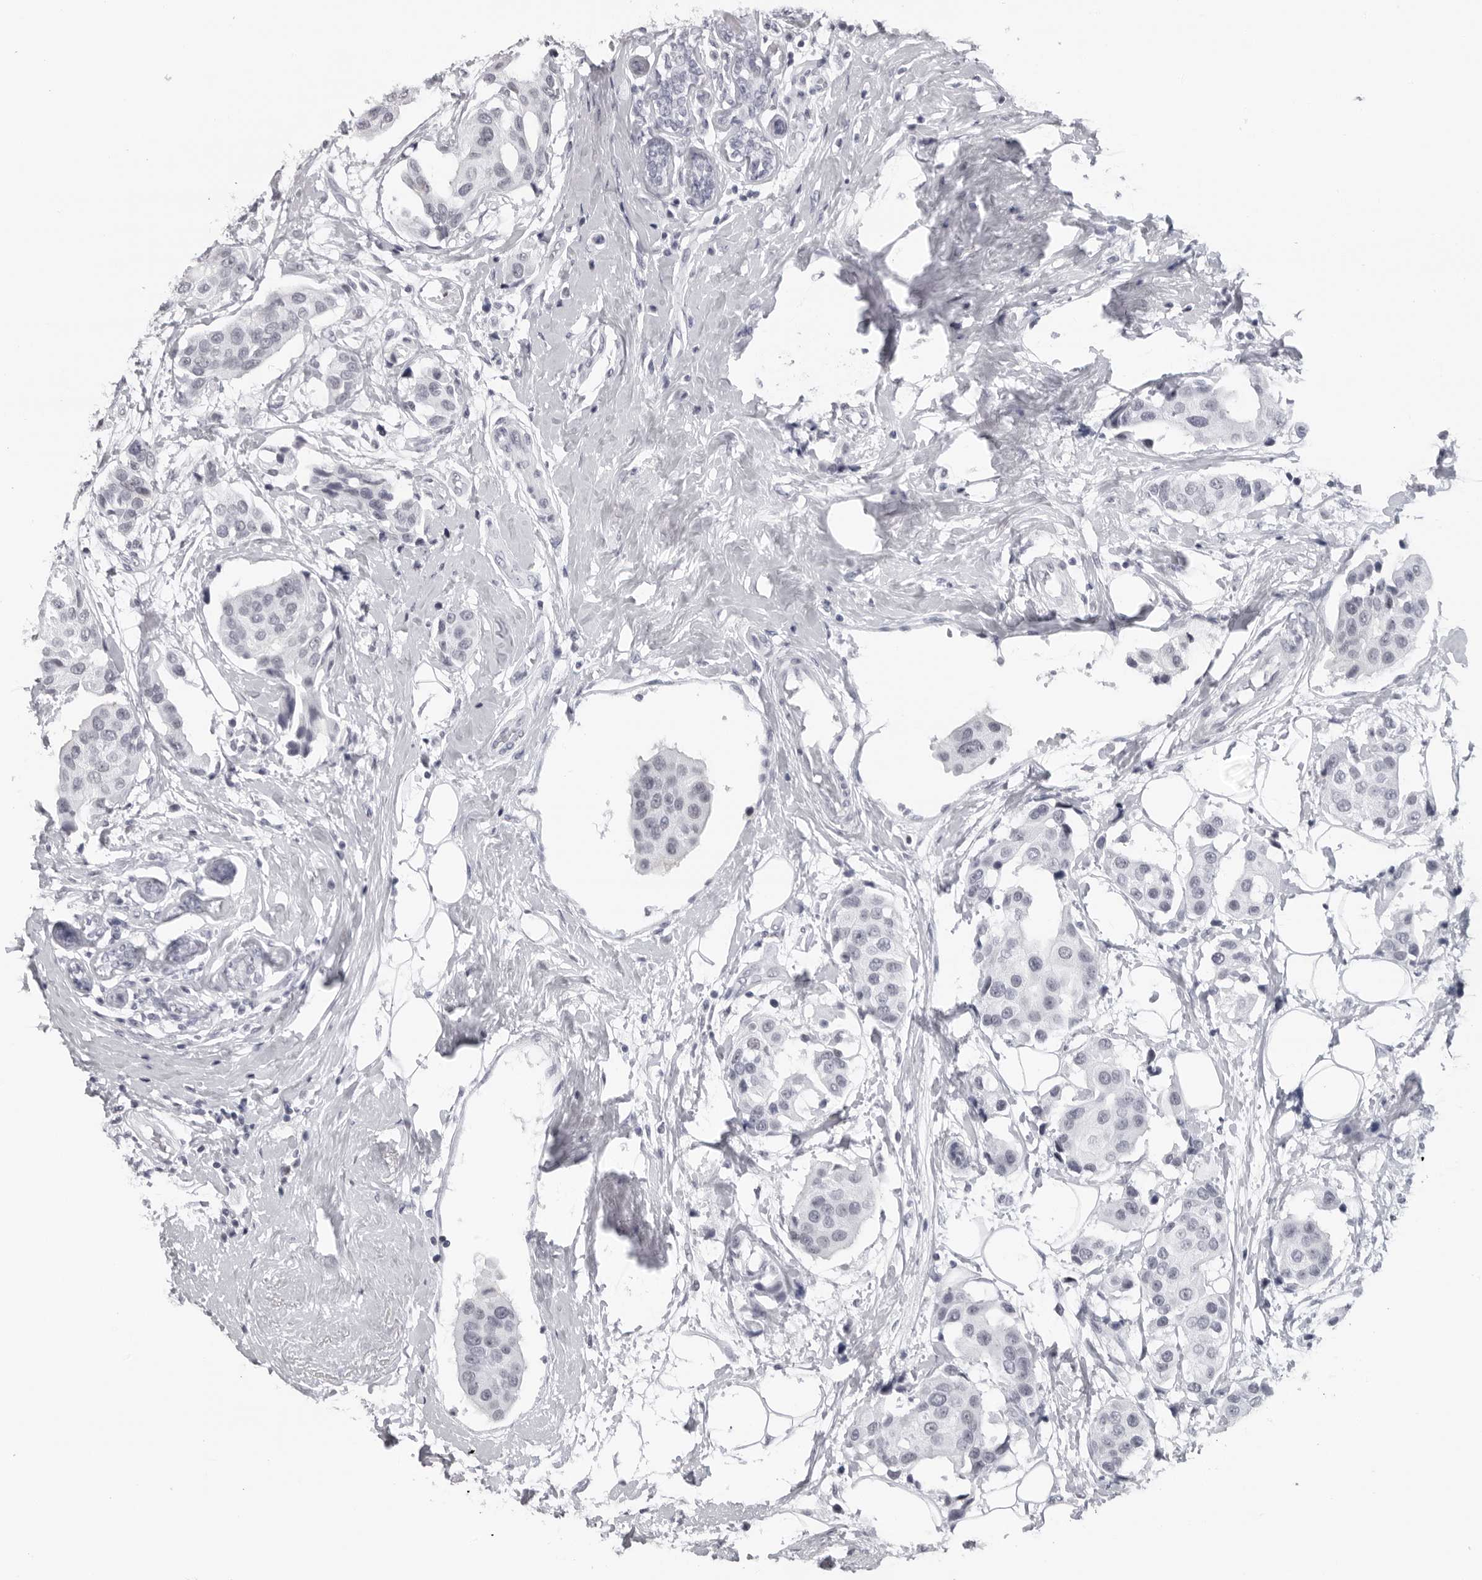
{"staining": {"intensity": "negative", "quantity": "none", "location": "none"}, "tissue": "breast cancer", "cell_type": "Tumor cells", "image_type": "cancer", "snomed": [{"axis": "morphology", "description": "Normal tissue, NOS"}, {"axis": "morphology", "description": "Duct carcinoma"}, {"axis": "topography", "description": "Breast"}], "caption": "A high-resolution micrograph shows immunohistochemistry (IHC) staining of breast intraductal carcinoma, which shows no significant positivity in tumor cells. (DAB IHC, high magnification).", "gene": "ESPN", "patient": {"sex": "female", "age": 39}}